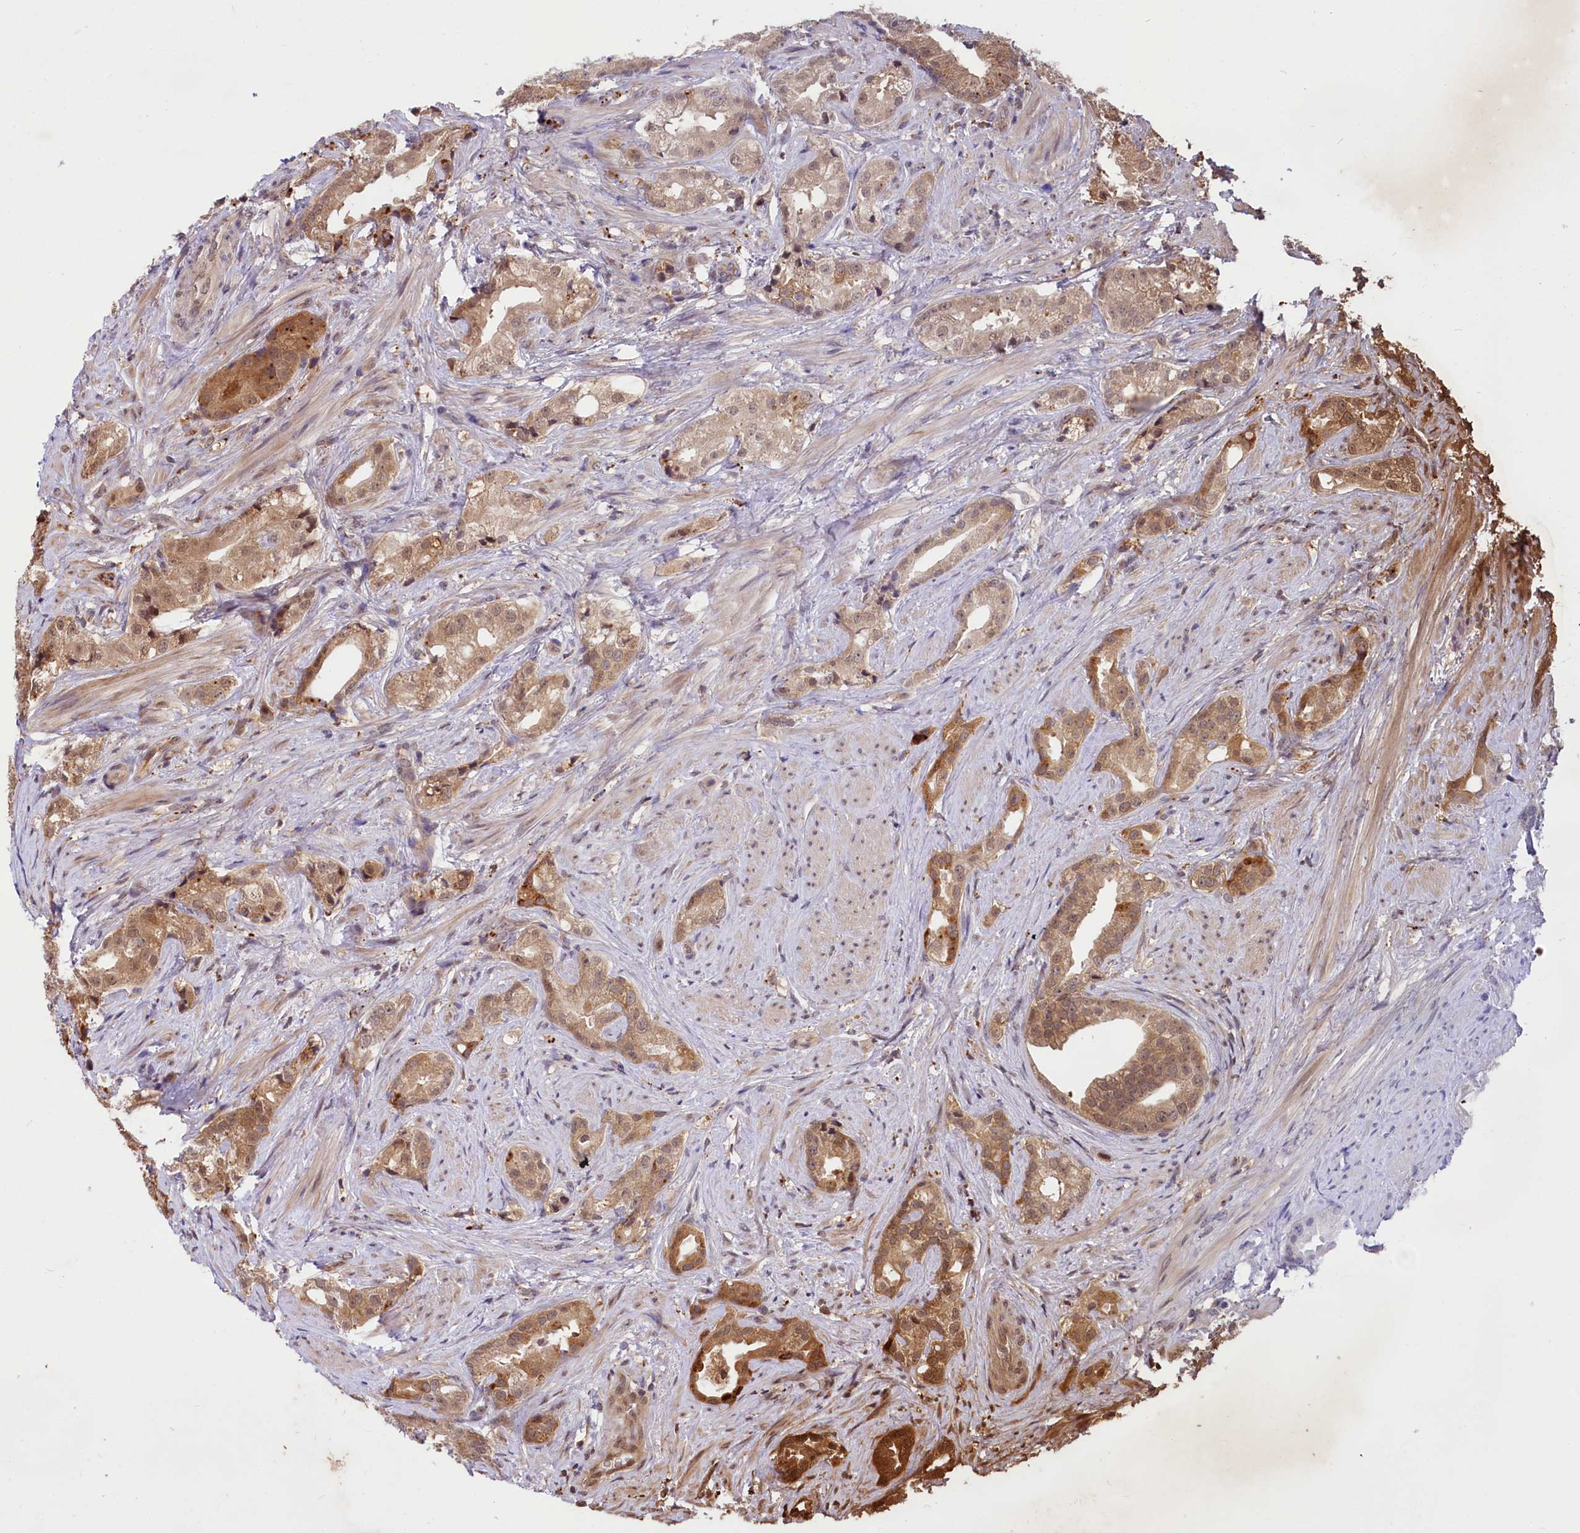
{"staining": {"intensity": "moderate", "quantity": ">75%", "location": "cytoplasmic/membranous,nuclear"}, "tissue": "prostate cancer", "cell_type": "Tumor cells", "image_type": "cancer", "snomed": [{"axis": "morphology", "description": "Adenocarcinoma, Low grade"}, {"axis": "topography", "description": "Prostate"}], "caption": "Tumor cells show medium levels of moderate cytoplasmic/membranous and nuclear positivity in approximately >75% of cells in human prostate low-grade adenocarcinoma.", "gene": "UBE3A", "patient": {"sex": "male", "age": 71}}